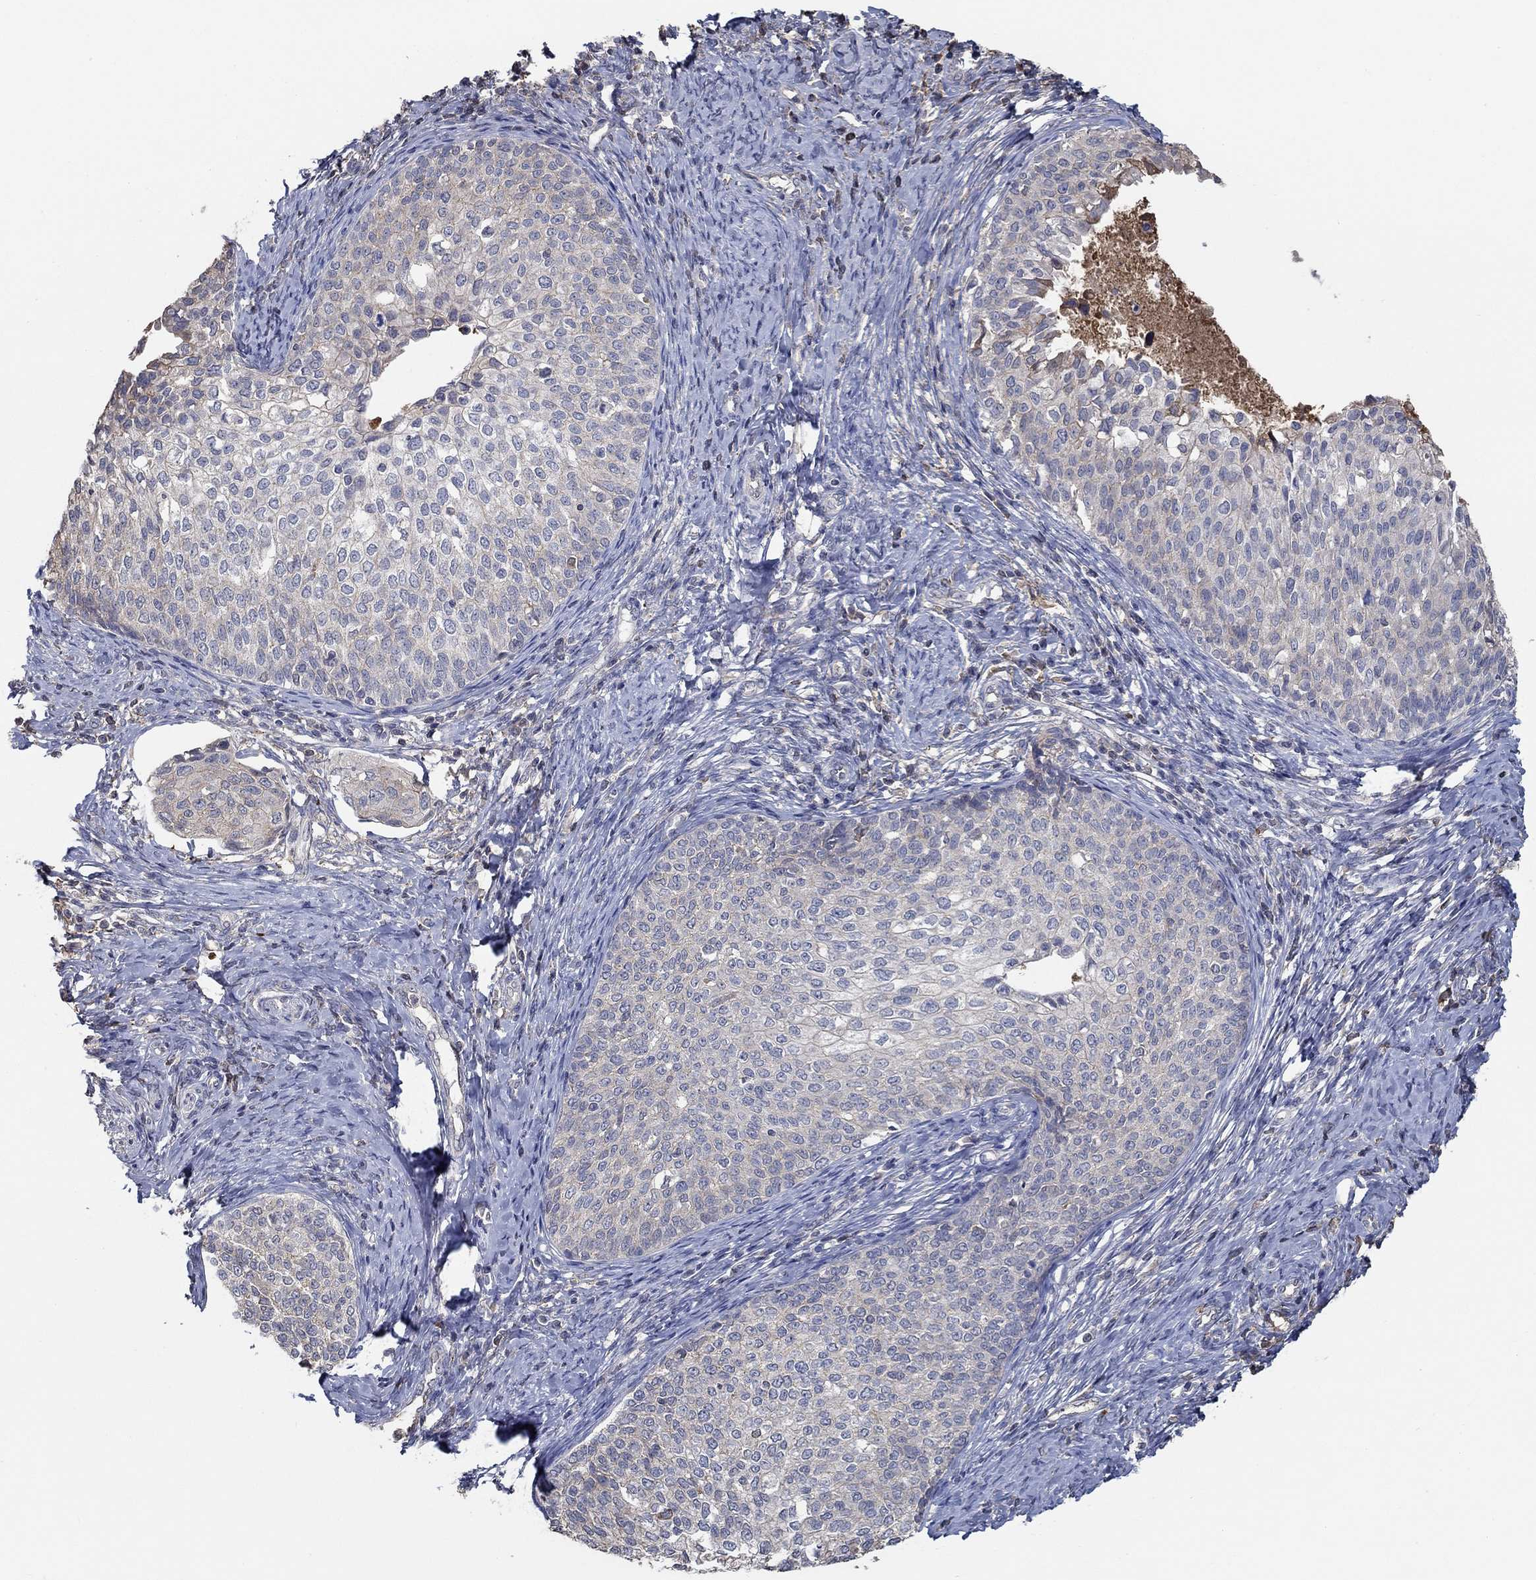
{"staining": {"intensity": "negative", "quantity": "none", "location": "none"}, "tissue": "cervical cancer", "cell_type": "Tumor cells", "image_type": "cancer", "snomed": [{"axis": "morphology", "description": "Squamous cell carcinoma, NOS"}, {"axis": "topography", "description": "Cervix"}], "caption": "Cervical squamous cell carcinoma was stained to show a protein in brown. There is no significant staining in tumor cells.", "gene": "IL10", "patient": {"sex": "female", "age": 51}}